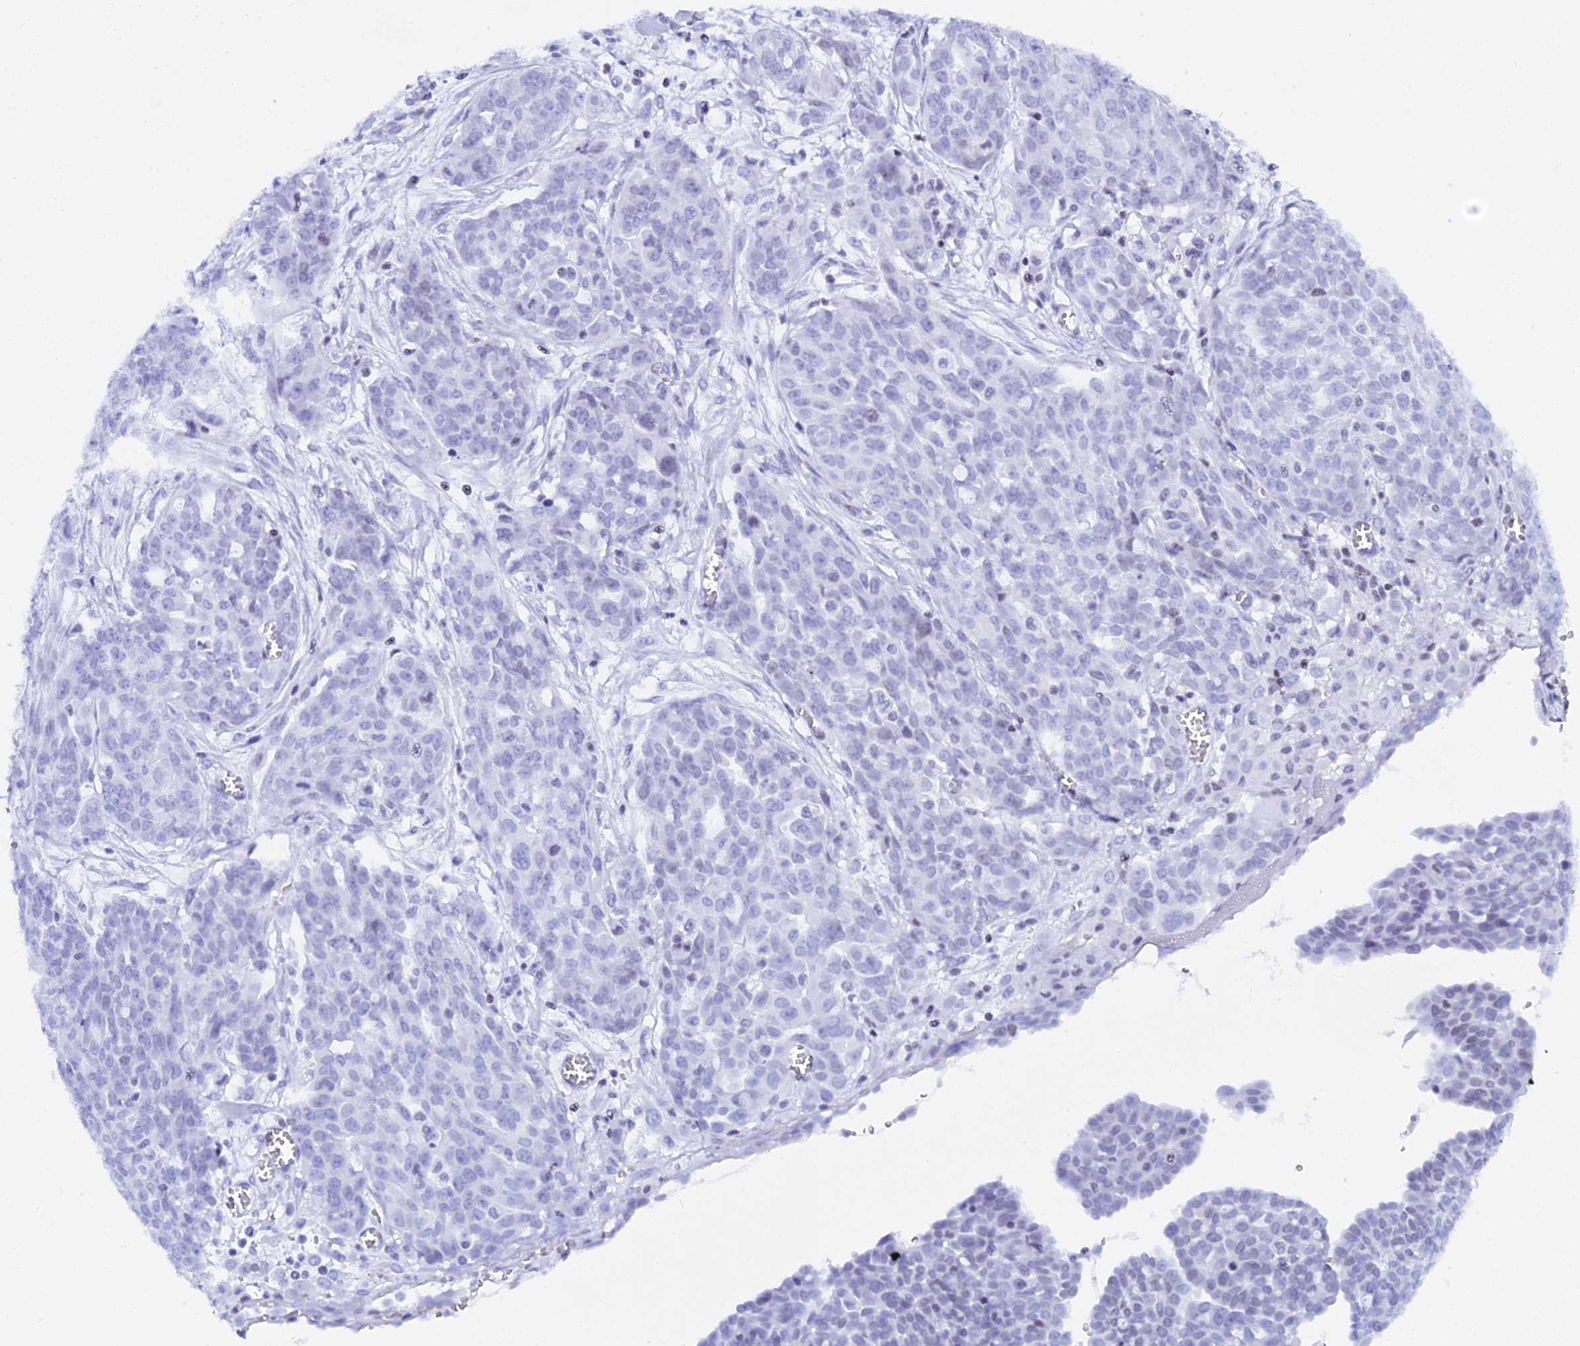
{"staining": {"intensity": "negative", "quantity": "none", "location": "none"}, "tissue": "ovarian cancer", "cell_type": "Tumor cells", "image_type": "cancer", "snomed": [{"axis": "morphology", "description": "Cystadenocarcinoma, serous, NOS"}, {"axis": "topography", "description": "Soft tissue"}, {"axis": "topography", "description": "Ovary"}], "caption": "The immunohistochemistry micrograph has no significant positivity in tumor cells of ovarian cancer tissue.", "gene": "MYNN", "patient": {"sex": "female", "age": 57}}